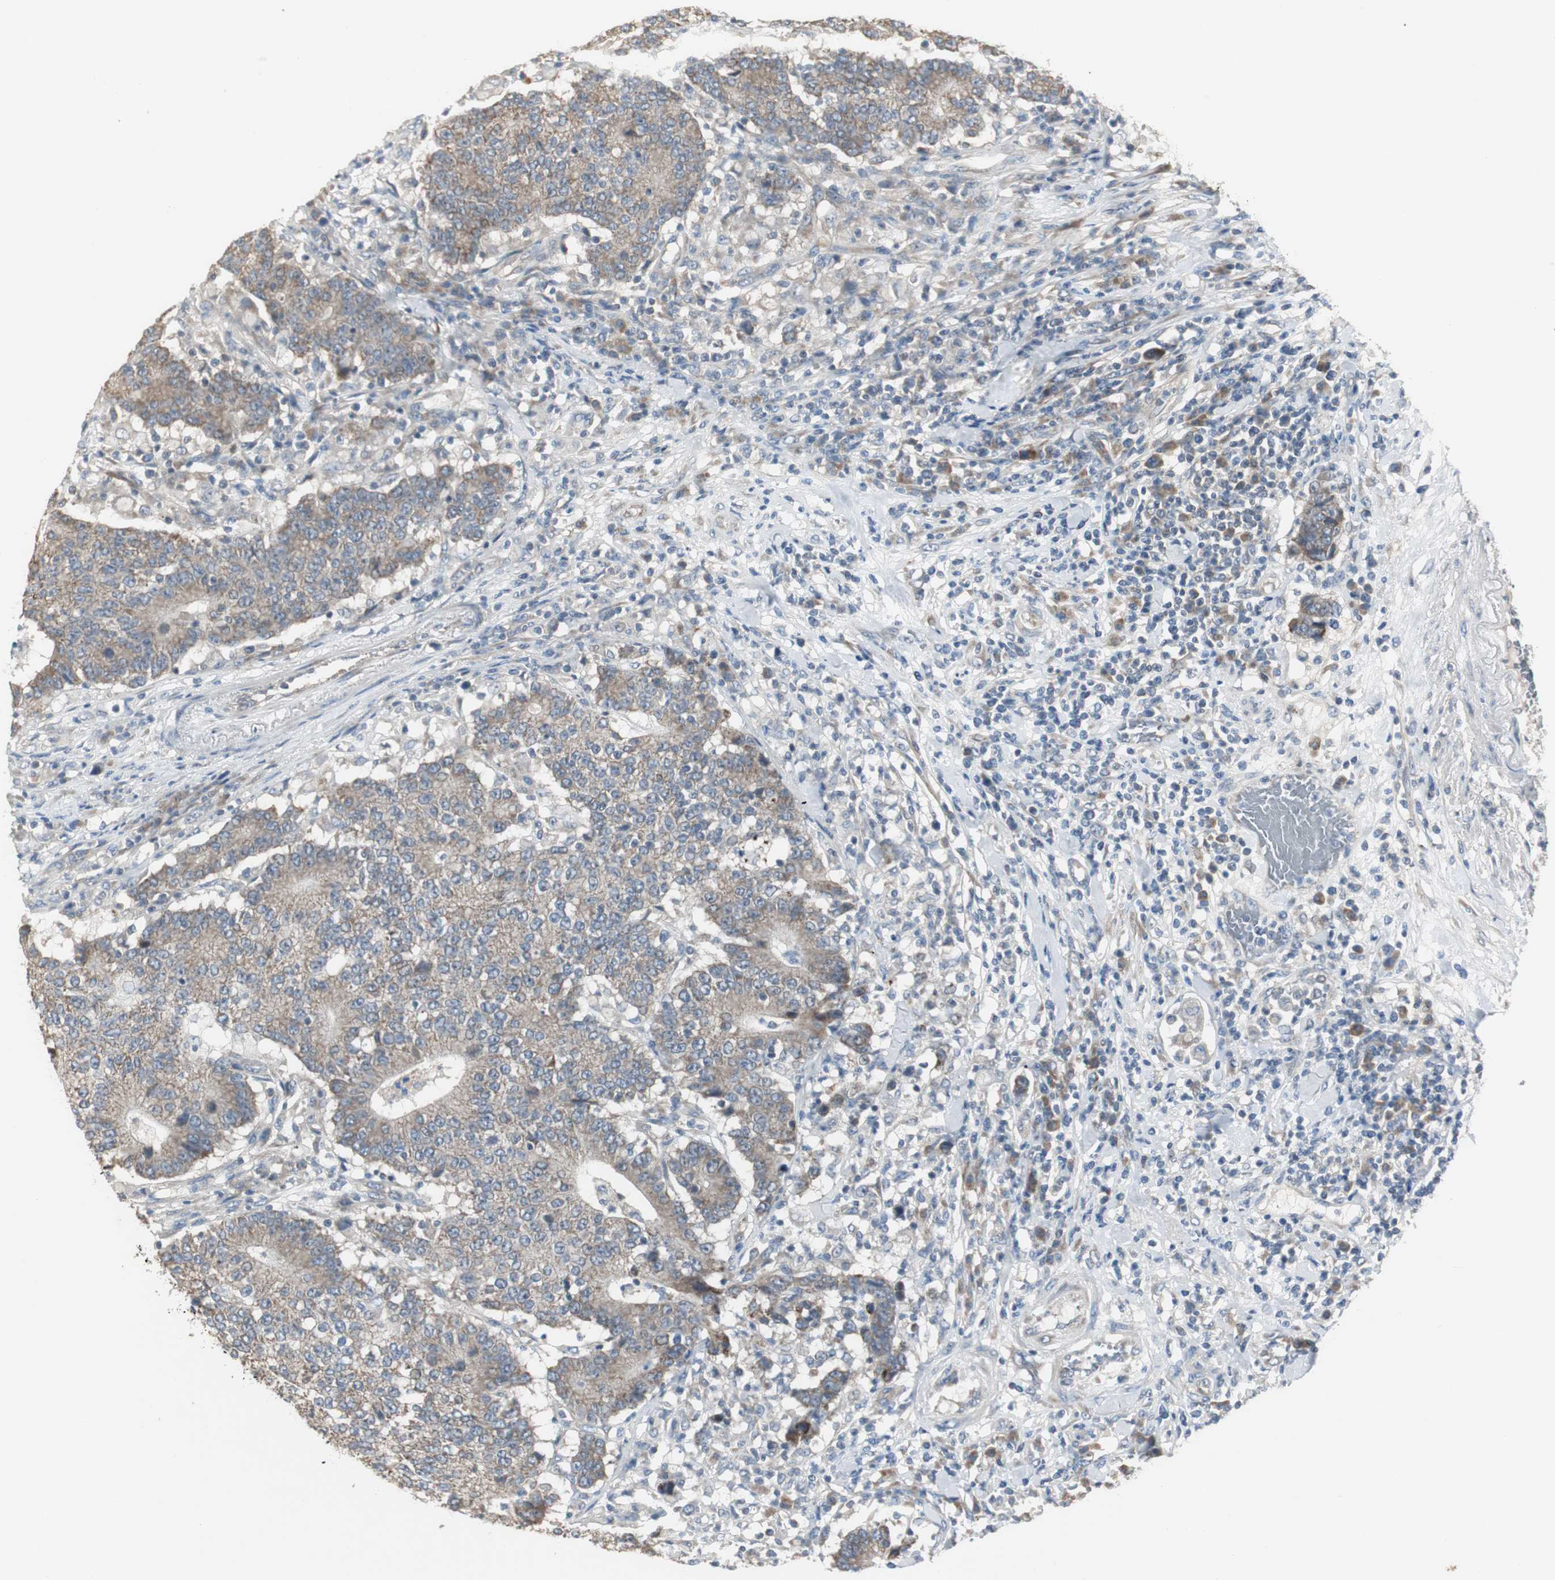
{"staining": {"intensity": "moderate", "quantity": ">75%", "location": "cytoplasmic/membranous"}, "tissue": "colorectal cancer", "cell_type": "Tumor cells", "image_type": "cancer", "snomed": [{"axis": "morphology", "description": "Normal tissue, NOS"}, {"axis": "morphology", "description": "Adenocarcinoma, NOS"}, {"axis": "topography", "description": "Colon"}], "caption": "Immunohistochemical staining of colorectal cancer reveals medium levels of moderate cytoplasmic/membranous protein staining in approximately >75% of tumor cells. The protein is stained brown, and the nuclei are stained in blue (DAB (3,3'-diaminobenzidine) IHC with brightfield microscopy, high magnification).", "gene": "MYT1", "patient": {"sex": "female", "age": 75}}